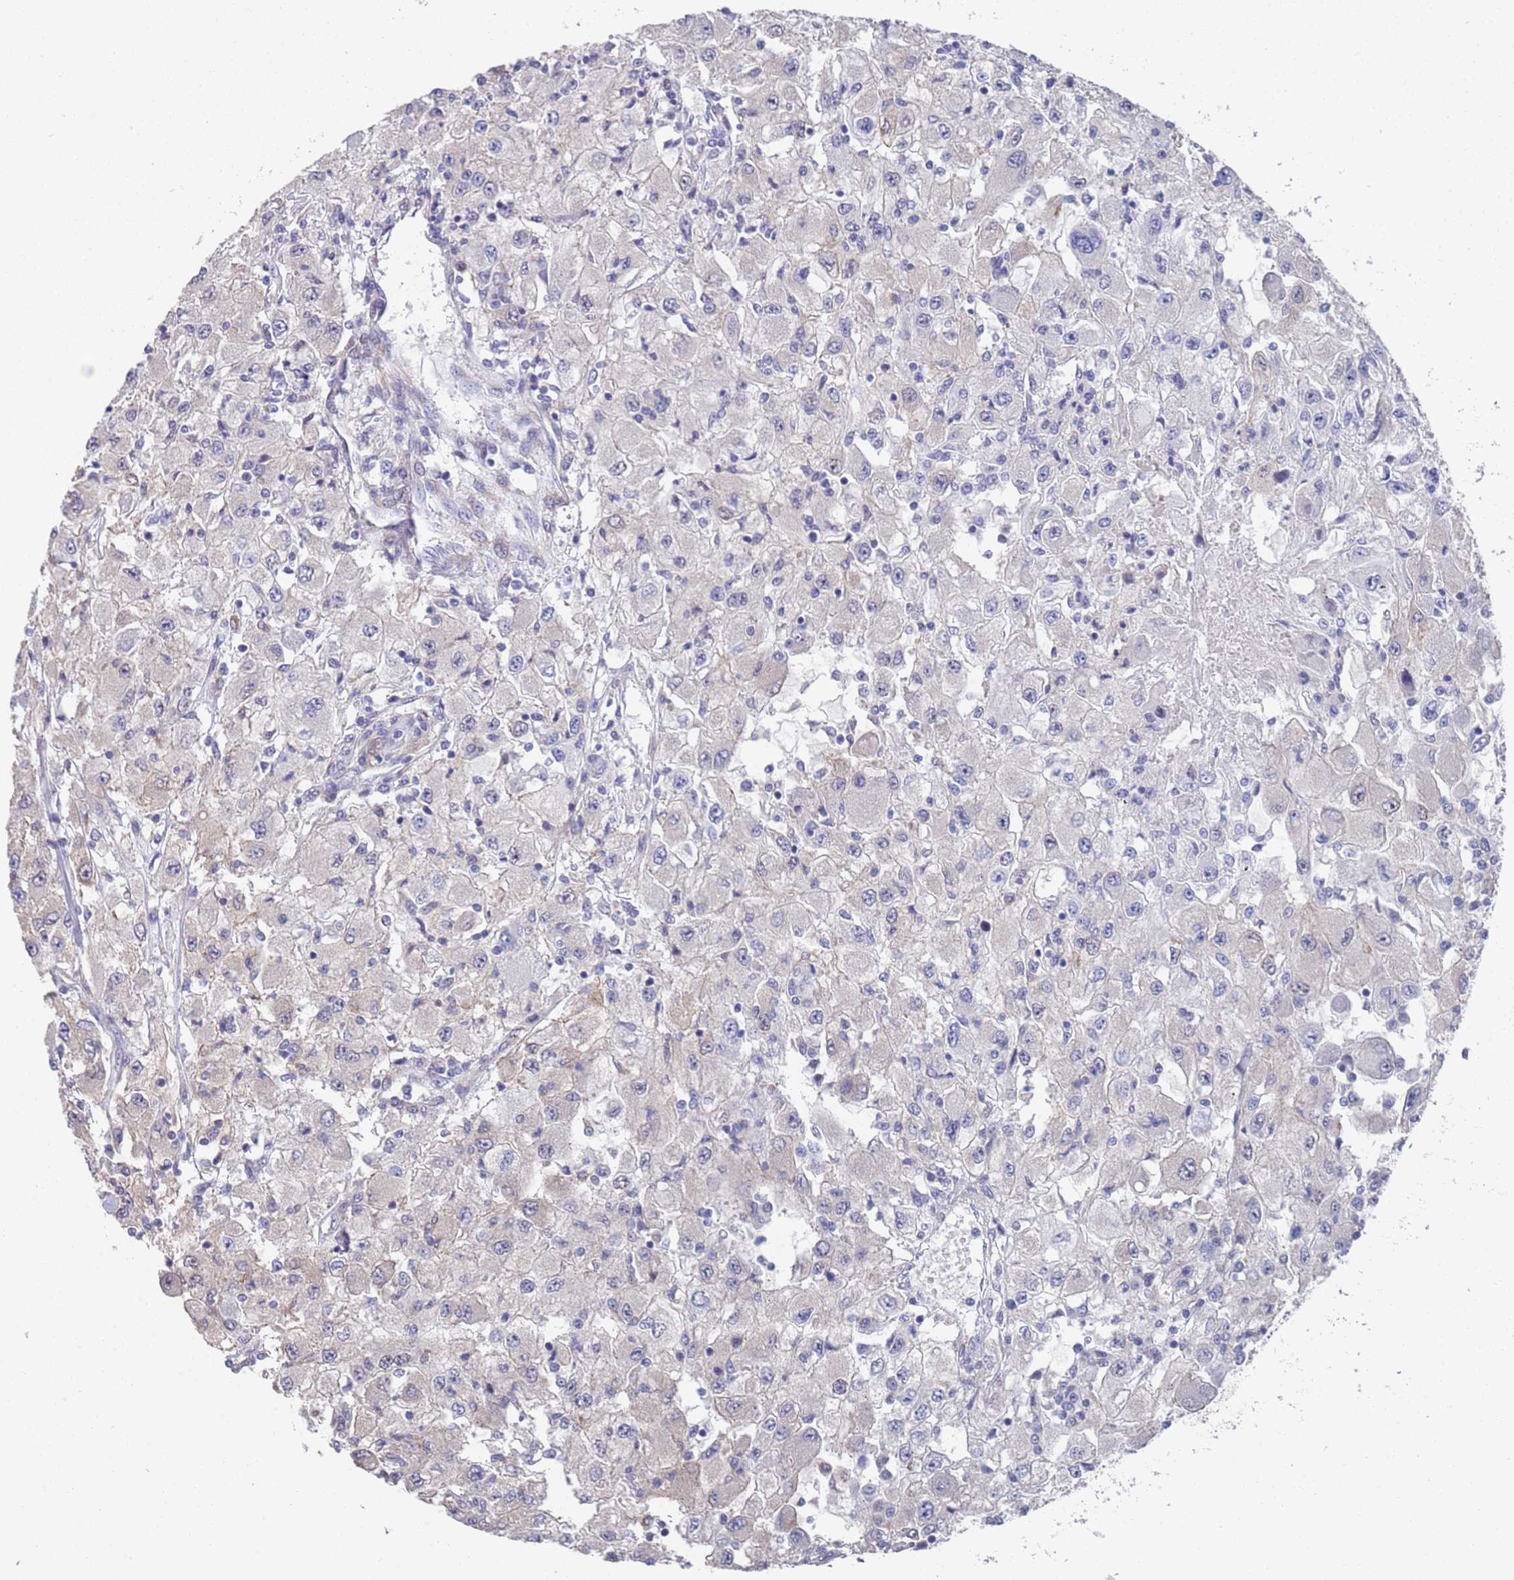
{"staining": {"intensity": "negative", "quantity": "none", "location": "none"}, "tissue": "renal cancer", "cell_type": "Tumor cells", "image_type": "cancer", "snomed": [{"axis": "morphology", "description": "Adenocarcinoma, NOS"}, {"axis": "topography", "description": "Kidney"}], "caption": "Adenocarcinoma (renal) was stained to show a protein in brown. There is no significant expression in tumor cells.", "gene": "ANK2", "patient": {"sex": "female", "age": 67}}